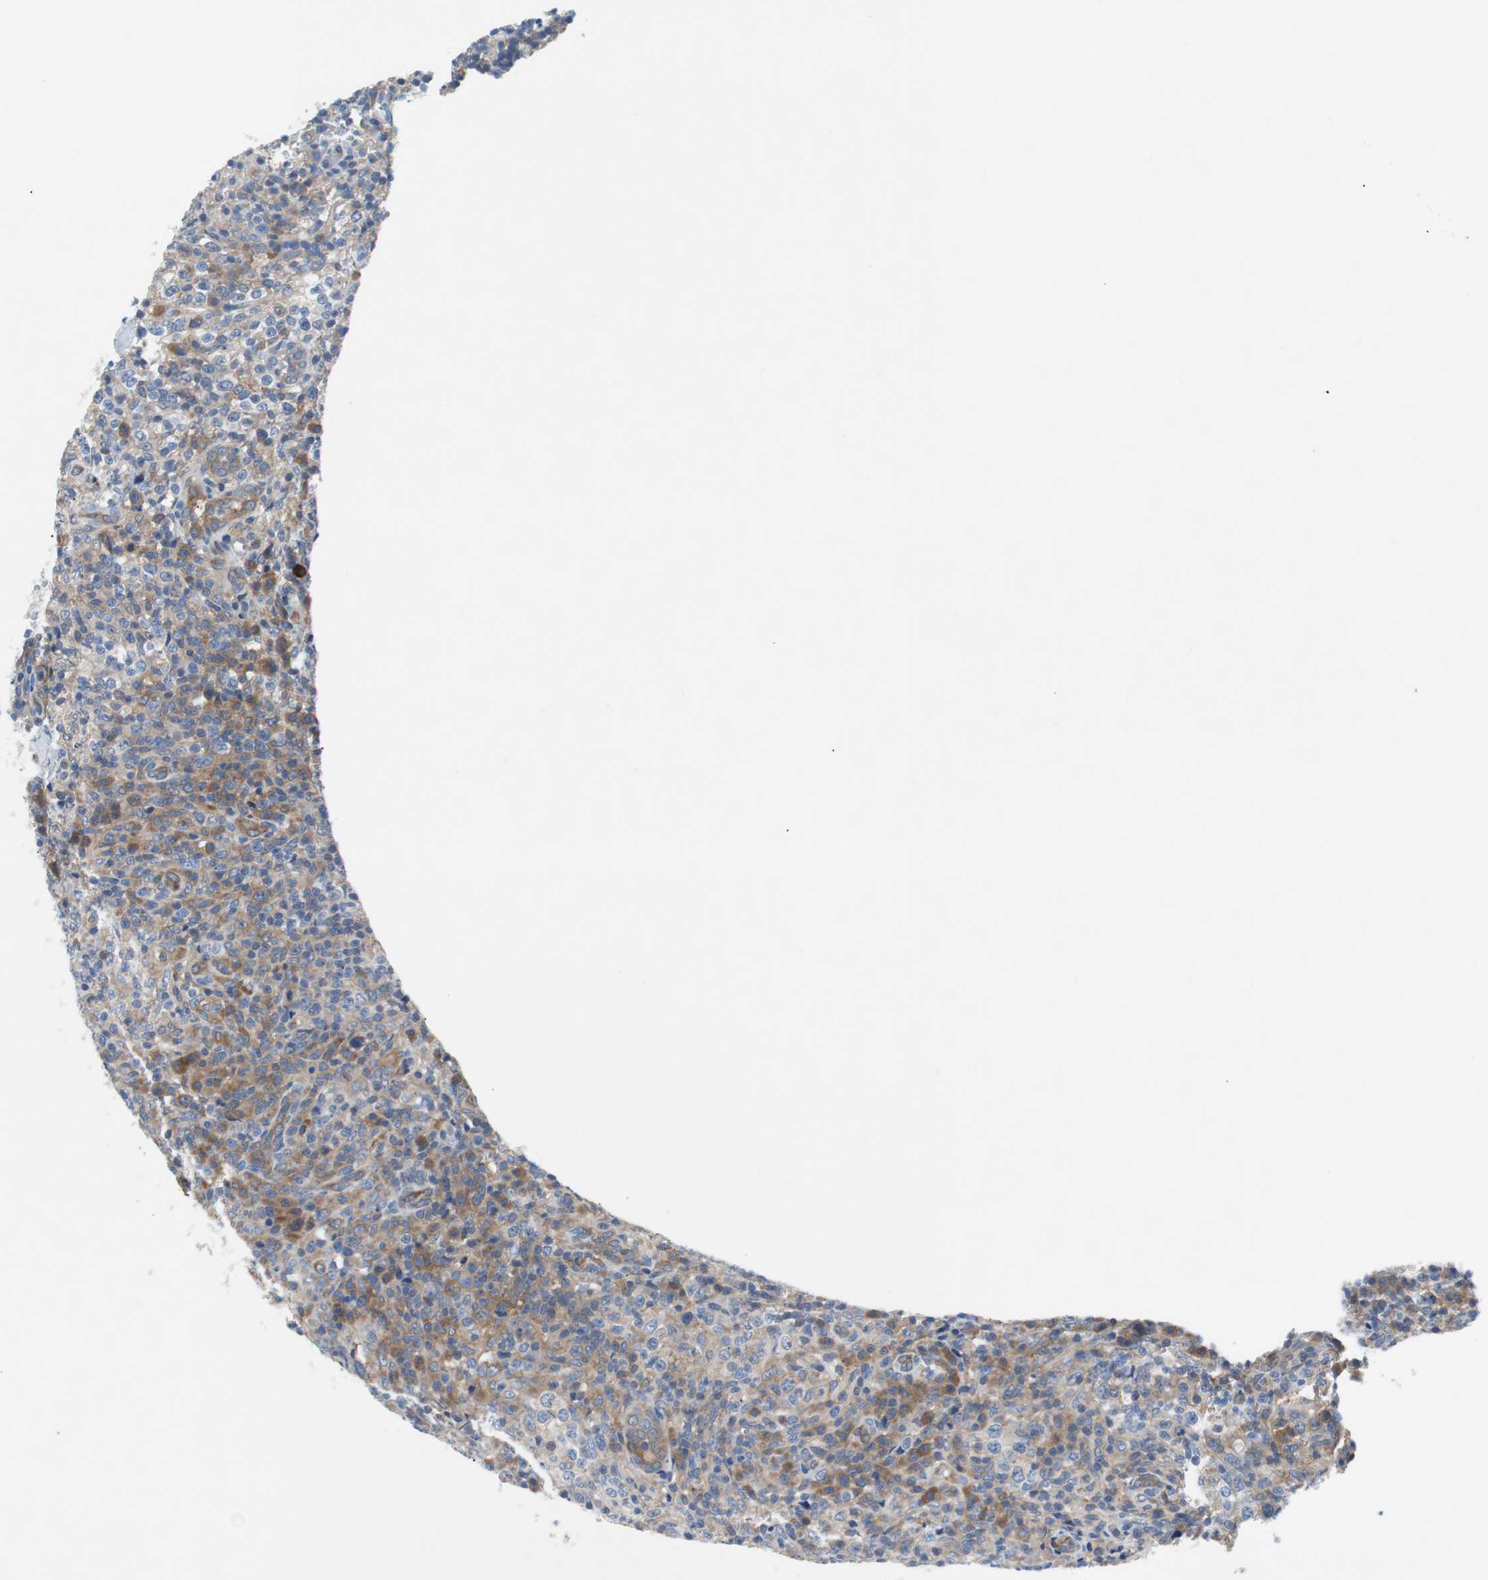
{"staining": {"intensity": "weak", "quantity": "25%-75%", "location": "cytoplasmic/membranous"}, "tissue": "lymphoma", "cell_type": "Tumor cells", "image_type": "cancer", "snomed": [{"axis": "morphology", "description": "Malignant lymphoma, non-Hodgkin's type, High grade"}, {"axis": "topography", "description": "Lymph node"}], "caption": "This is an image of immunohistochemistry staining of lymphoma, which shows weak expression in the cytoplasmic/membranous of tumor cells.", "gene": "EEF2K", "patient": {"sex": "female", "age": 76}}